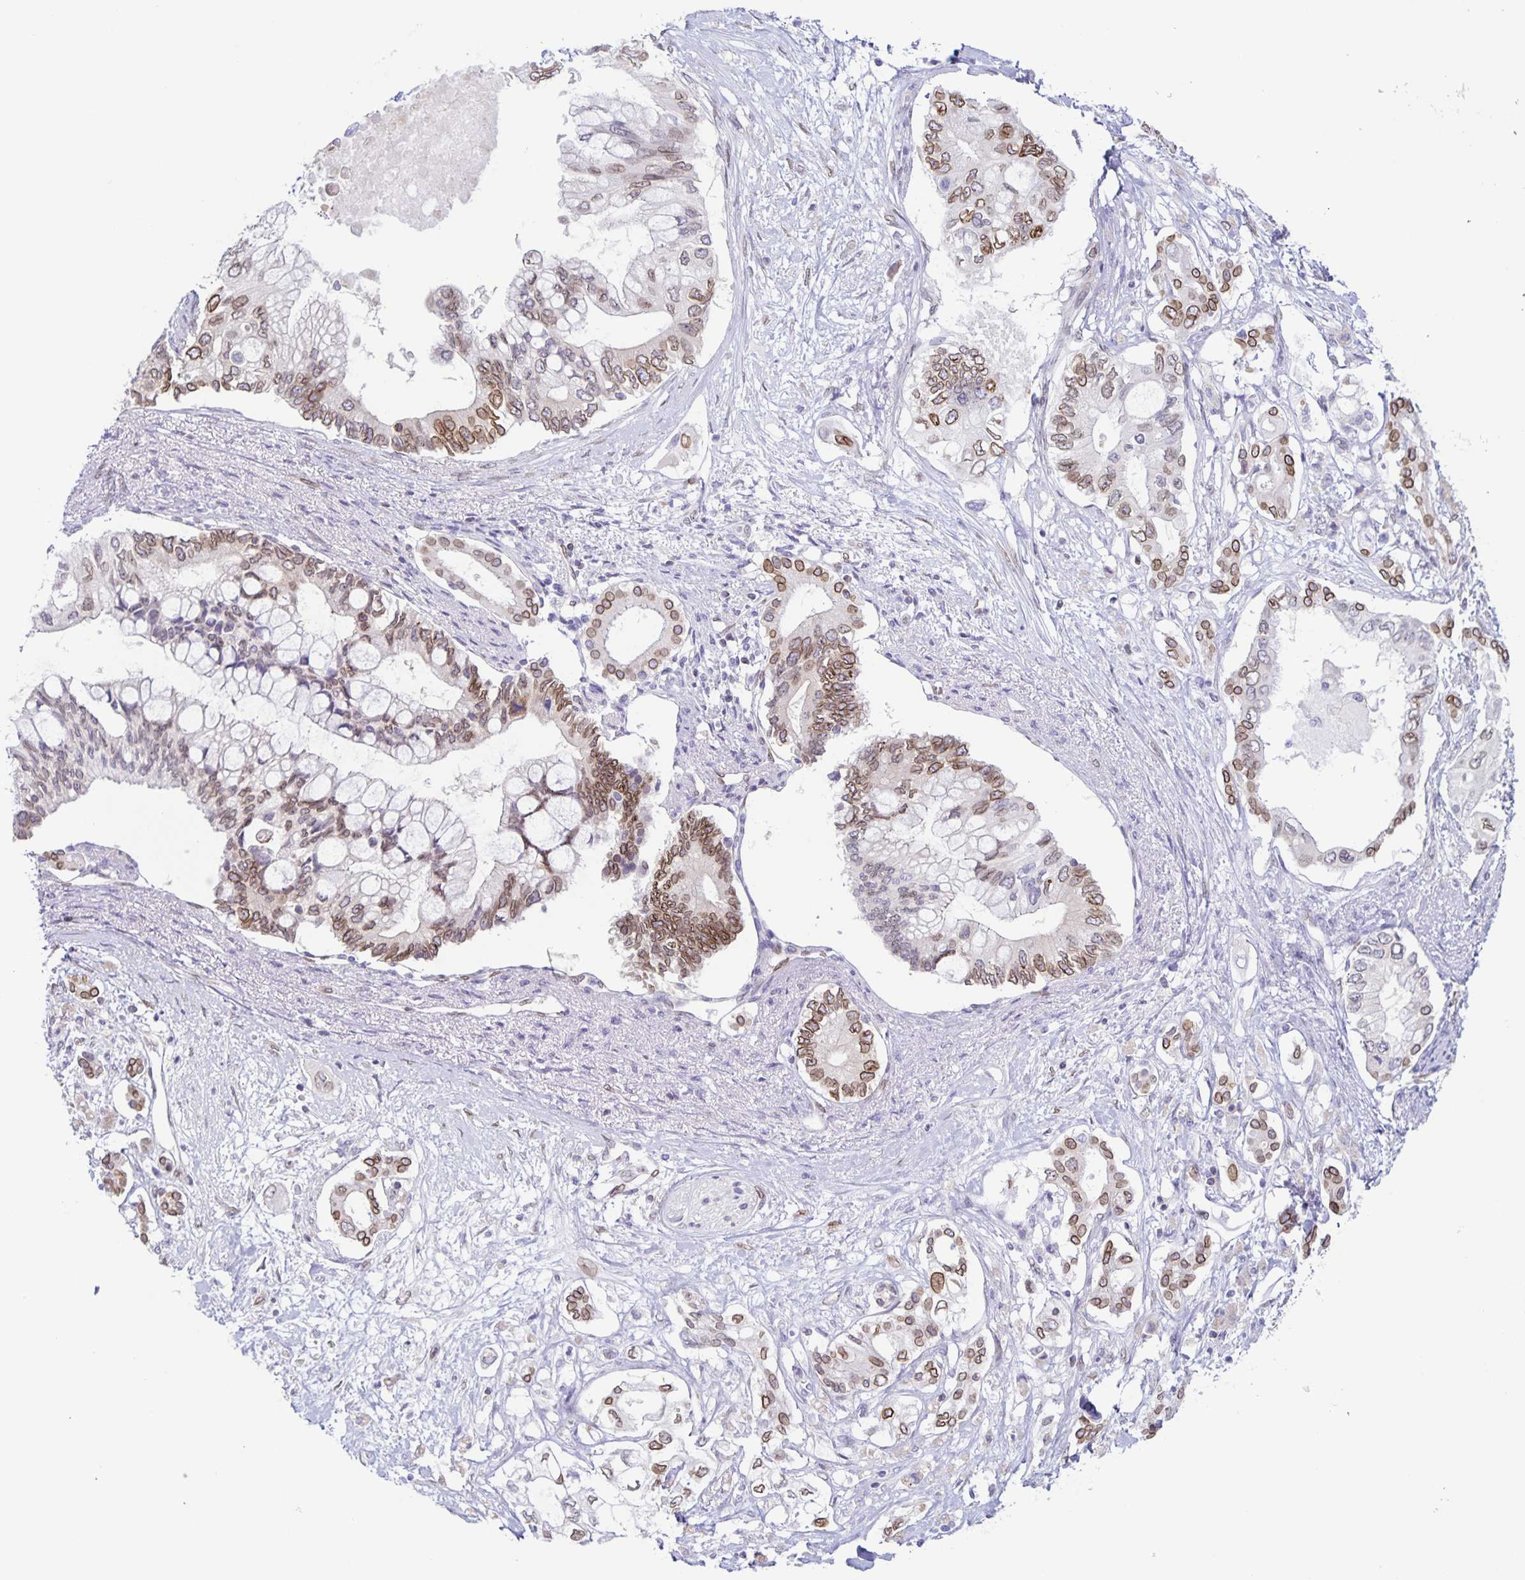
{"staining": {"intensity": "moderate", "quantity": ">75%", "location": "cytoplasmic/membranous,nuclear"}, "tissue": "pancreatic cancer", "cell_type": "Tumor cells", "image_type": "cancer", "snomed": [{"axis": "morphology", "description": "Adenocarcinoma, NOS"}, {"axis": "topography", "description": "Pancreas"}], "caption": "Protein analysis of pancreatic cancer tissue displays moderate cytoplasmic/membranous and nuclear staining in about >75% of tumor cells. The protein of interest is shown in brown color, while the nuclei are stained blue.", "gene": "SYNE2", "patient": {"sex": "female", "age": 63}}